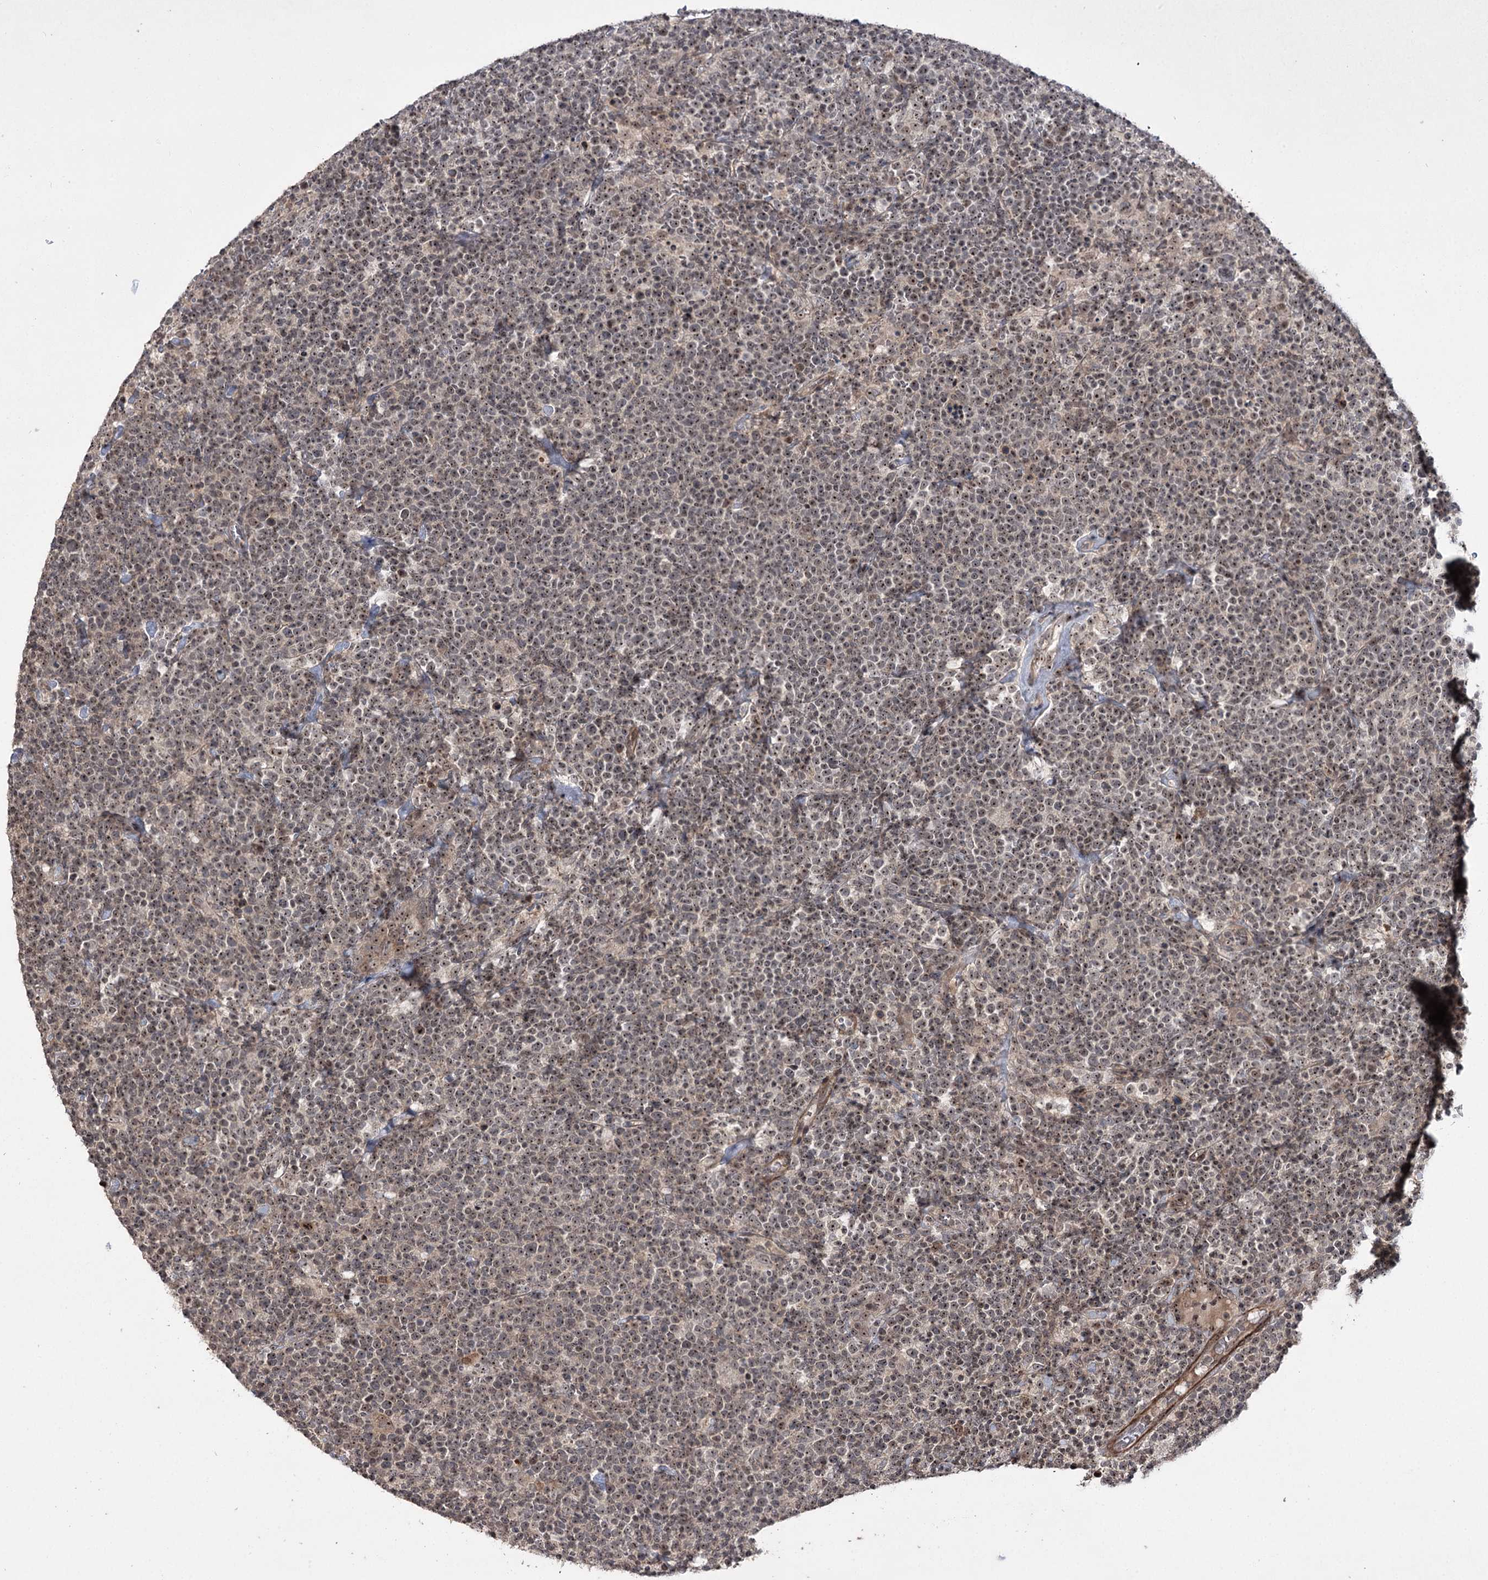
{"staining": {"intensity": "weak", "quantity": ">75%", "location": "nuclear"}, "tissue": "lymphoma", "cell_type": "Tumor cells", "image_type": "cancer", "snomed": [{"axis": "morphology", "description": "Malignant lymphoma, non-Hodgkin's type, High grade"}, {"axis": "topography", "description": "Lymph node"}], "caption": "Weak nuclear staining for a protein is seen in about >75% of tumor cells of high-grade malignant lymphoma, non-Hodgkin's type using immunohistochemistry.", "gene": "CCDC59", "patient": {"sex": "male", "age": 61}}